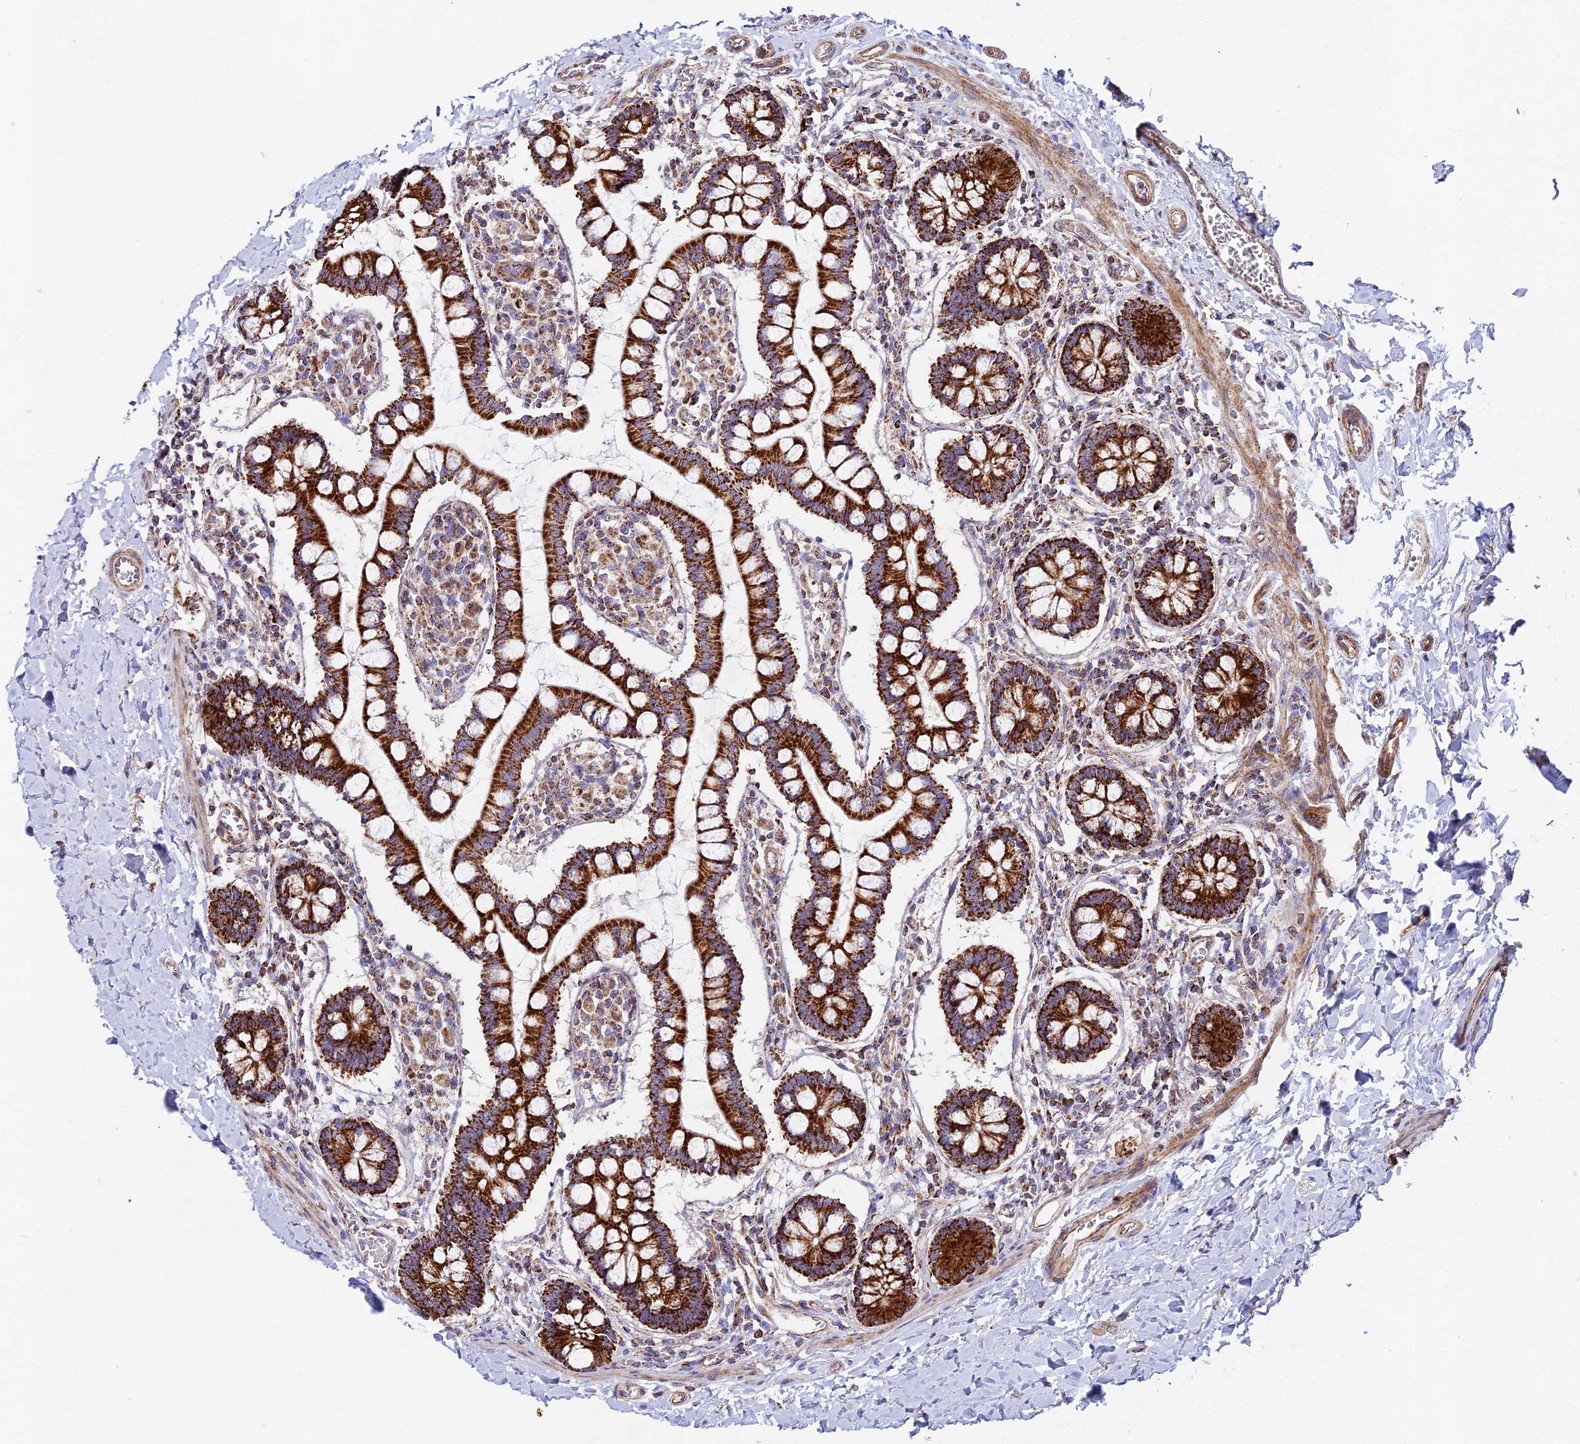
{"staining": {"intensity": "strong", "quantity": ">75%", "location": "cytoplasmic/membranous"}, "tissue": "small intestine", "cell_type": "Glandular cells", "image_type": "normal", "snomed": [{"axis": "morphology", "description": "Normal tissue, NOS"}, {"axis": "topography", "description": "Small intestine"}], "caption": "Protein staining displays strong cytoplasmic/membranous staining in approximately >75% of glandular cells in normal small intestine.", "gene": "KHDC3L", "patient": {"sex": "male", "age": 52}}